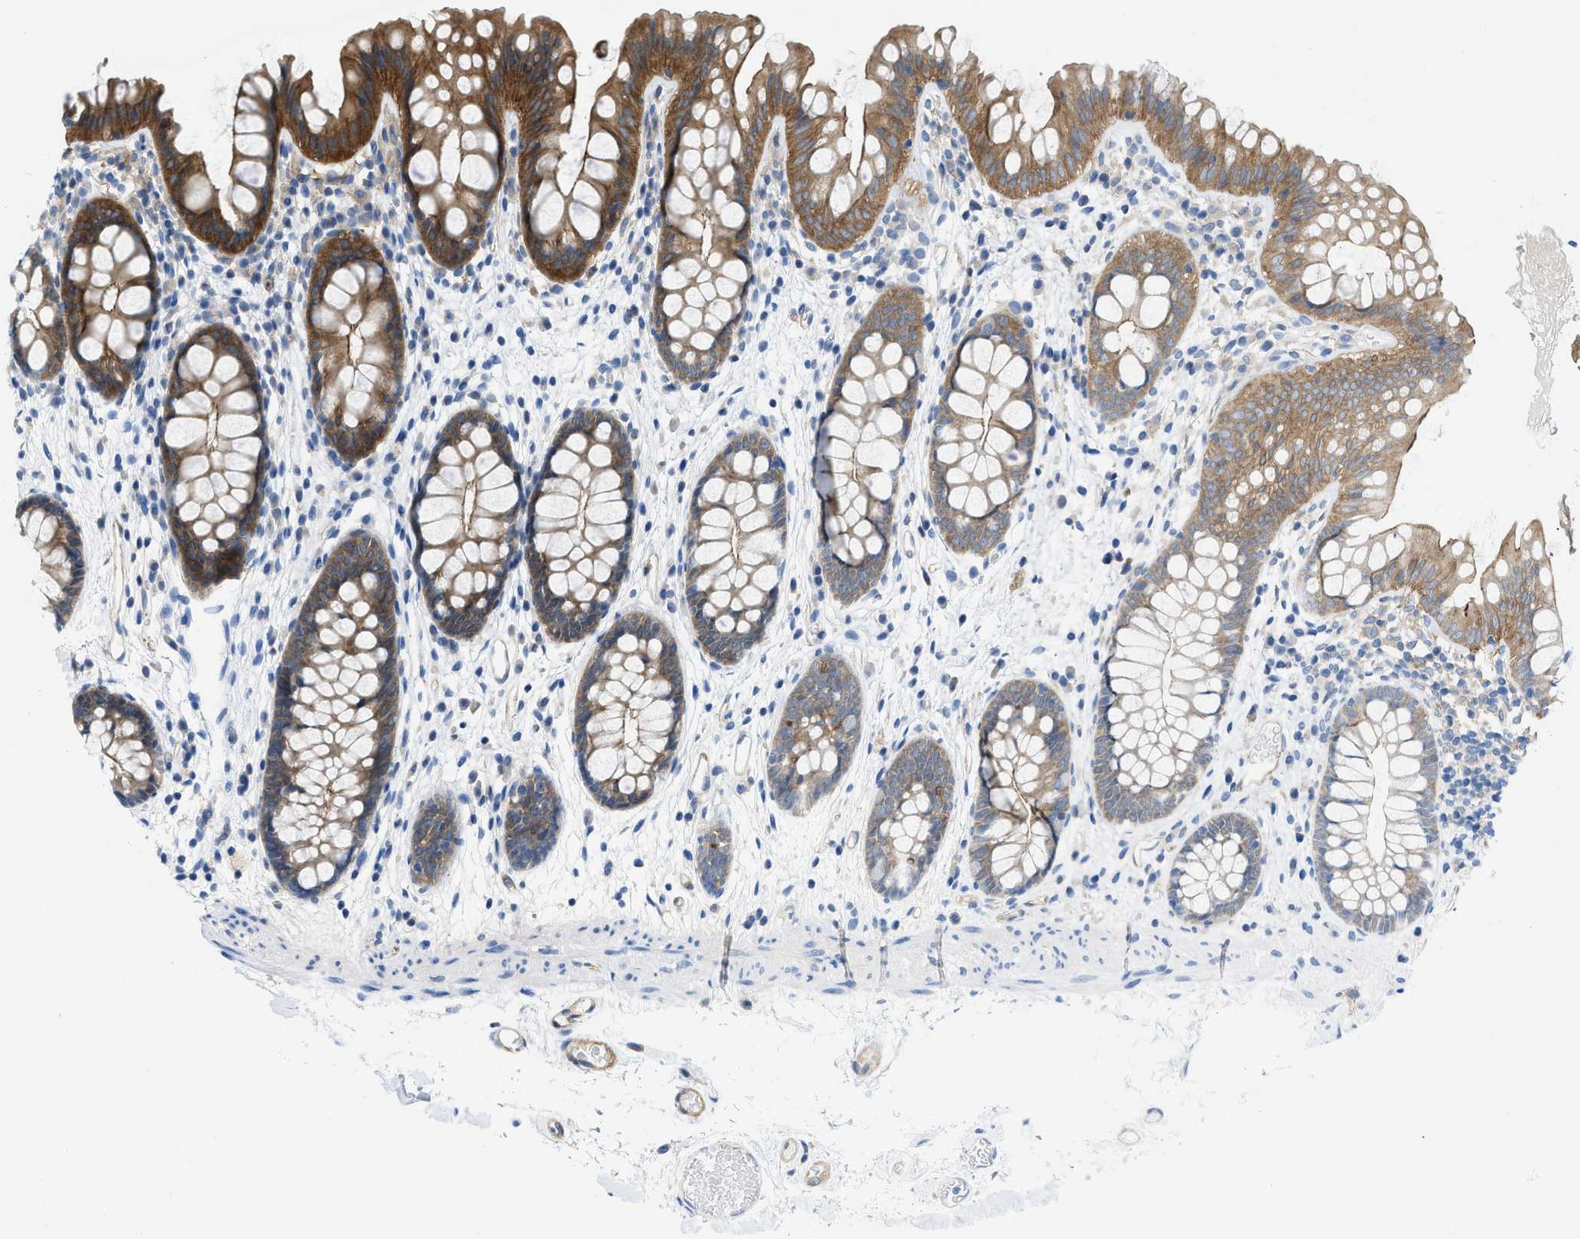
{"staining": {"intensity": "negative", "quantity": "none", "location": "none"}, "tissue": "colon", "cell_type": "Endothelial cells", "image_type": "normal", "snomed": [{"axis": "morphology", "description": "Normal tissue, NOS"}, {"axis": "topography", "description": "Smooth muscle"}, {"axis": "topography", "description": "Colon"}], "caption": "A high-resolution micrograph shows immunohistochemistry (IHC) staining of unremarkable colon, which demonstrates no significant staining in endothelial cells. (DAB (3,3'-diaminobenzidine) IHC with hematoxylin counter stain).", "gene": "PDLIM5", "patient": {"sex": "male", "age": 67}}